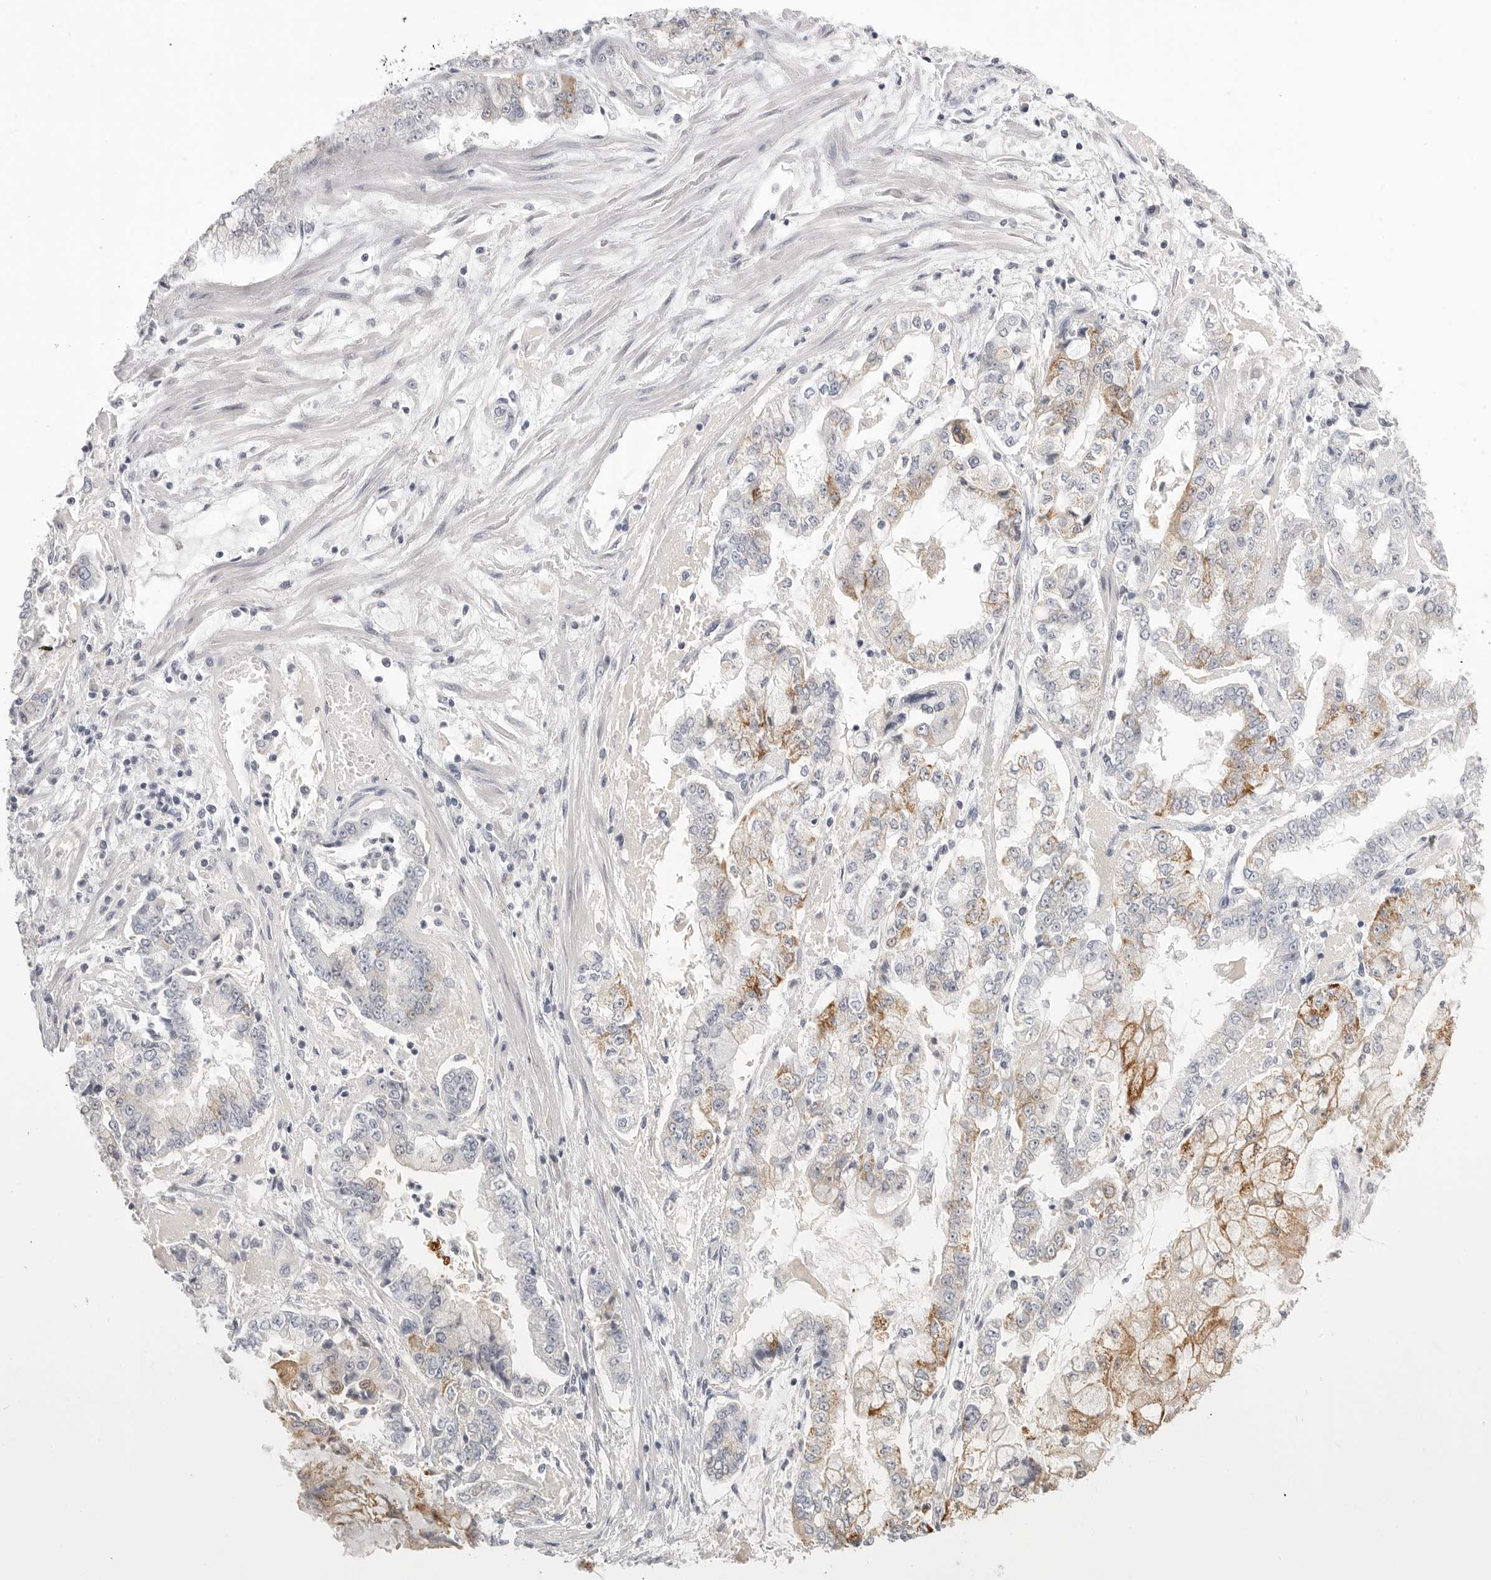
{"staining": {"intensity": "moderate", "quantity": "25%-75%", "location": "cytoplasmic/membranous"}, "tissue": "stomach cancer", "cell_type": "Tumor cells", "image_type": "cancer", "snomed": [{"axis": "morphology", "description": "Adenocarcinoma, NOS"}, {"axis": "topography", "description": "Stomach"}], "caption": "This micrograph exhibits immunohistochemistry (IHC) staining of human stomach cancer (adenocarcinoma), with medium moderate cytoplasmic/membranous expression in about 25%-75% of tumor cells.", "gene": "HMGCS2", "patient": {"sex": "male", "age": 76}}